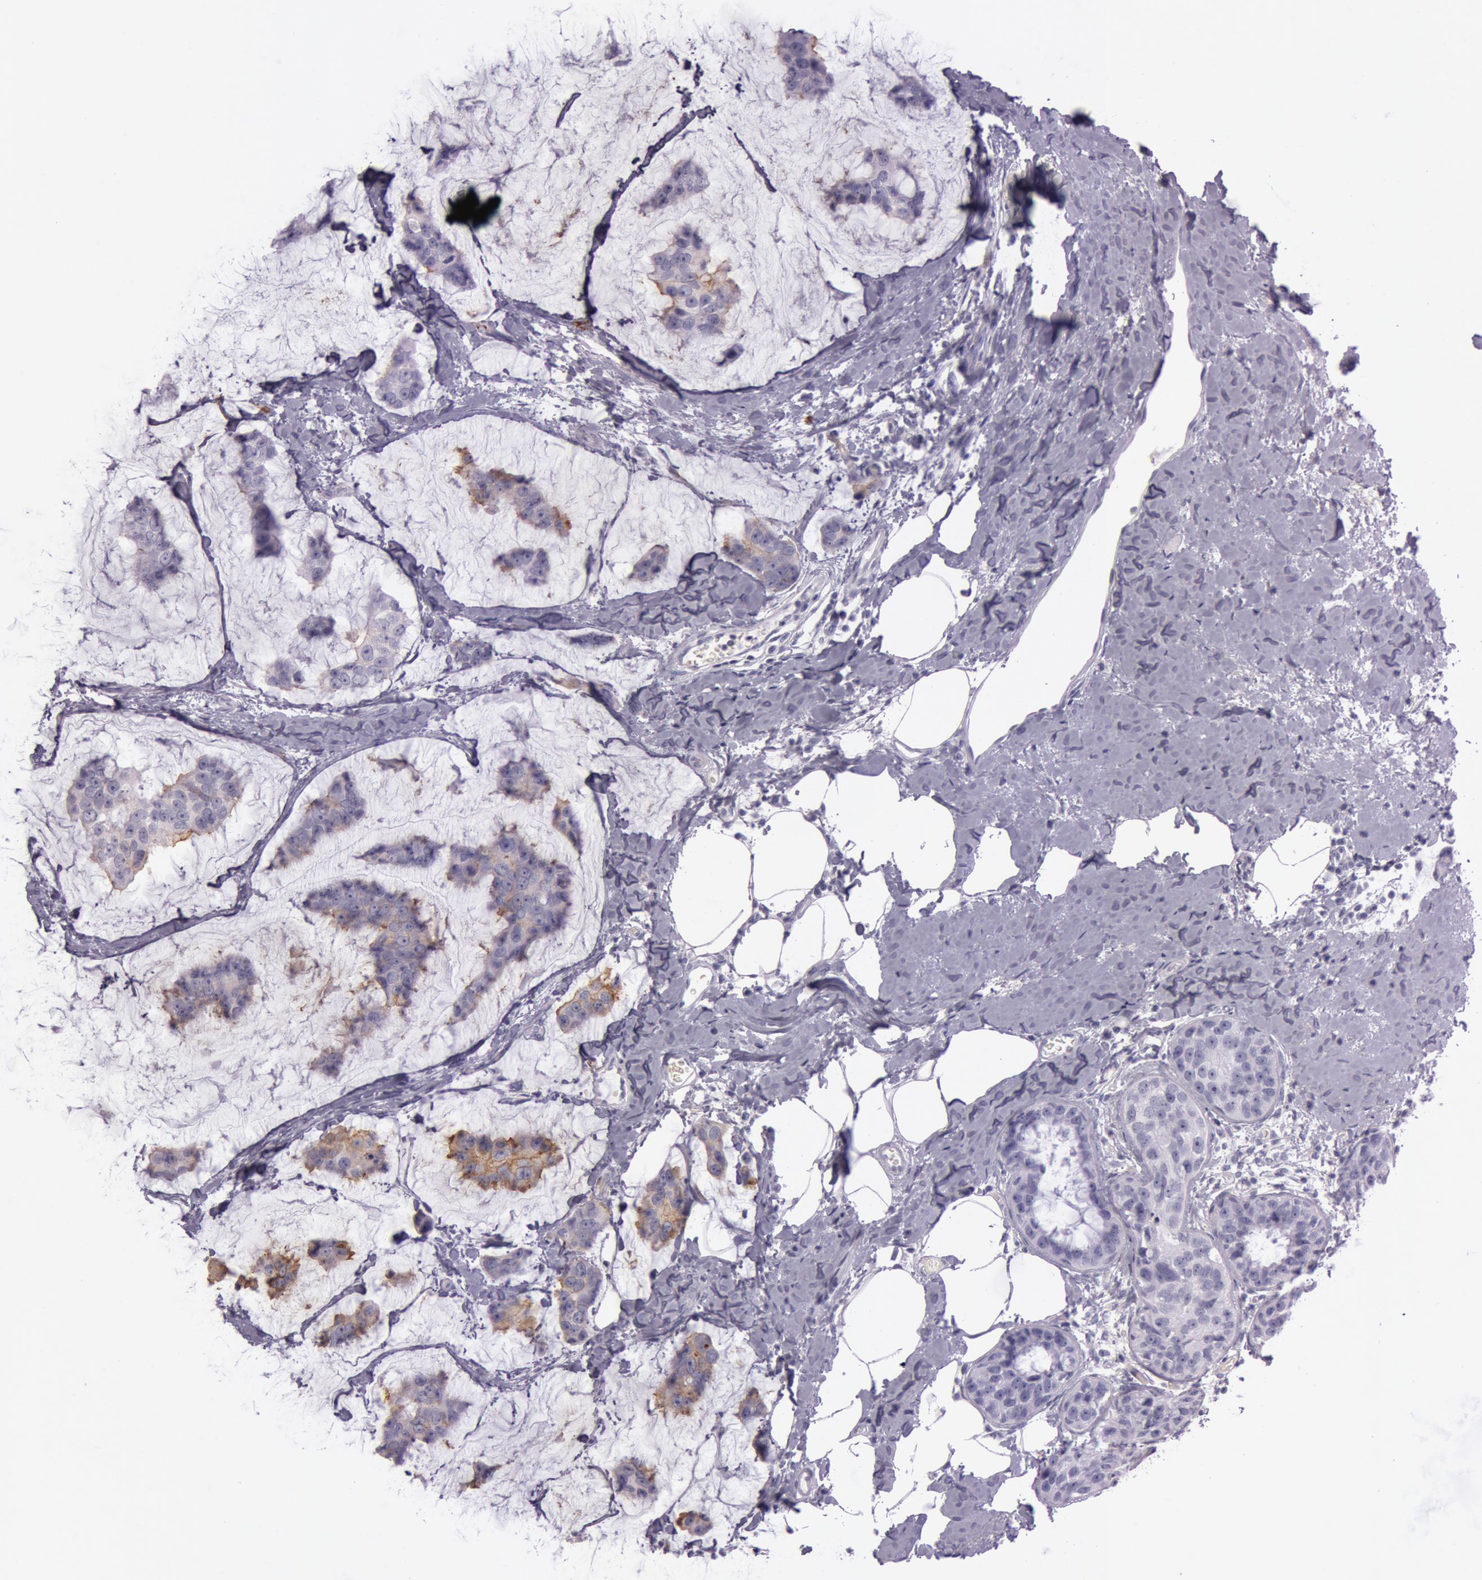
{"staining": {"intensity": "weak", "quantity": "<25%", "location": "cytoplasmic/membranous"}, "tissue": "breast cancer", "cell_type": "Tumor cells", "image_type": "cancer", "snomed": [{"axis": "morphology", "description": "Normal tissue, NOS"}, {"axis": "morphology", "description": "Duct carcinoma"}, {"axis": "topography", "description": "Breast"}], "caption": "Tumor cells show no significant positivity in intraductal carcinoma (breast).", "gene": "FOLH1", "patient": {"sex": "female", "age": 50}}